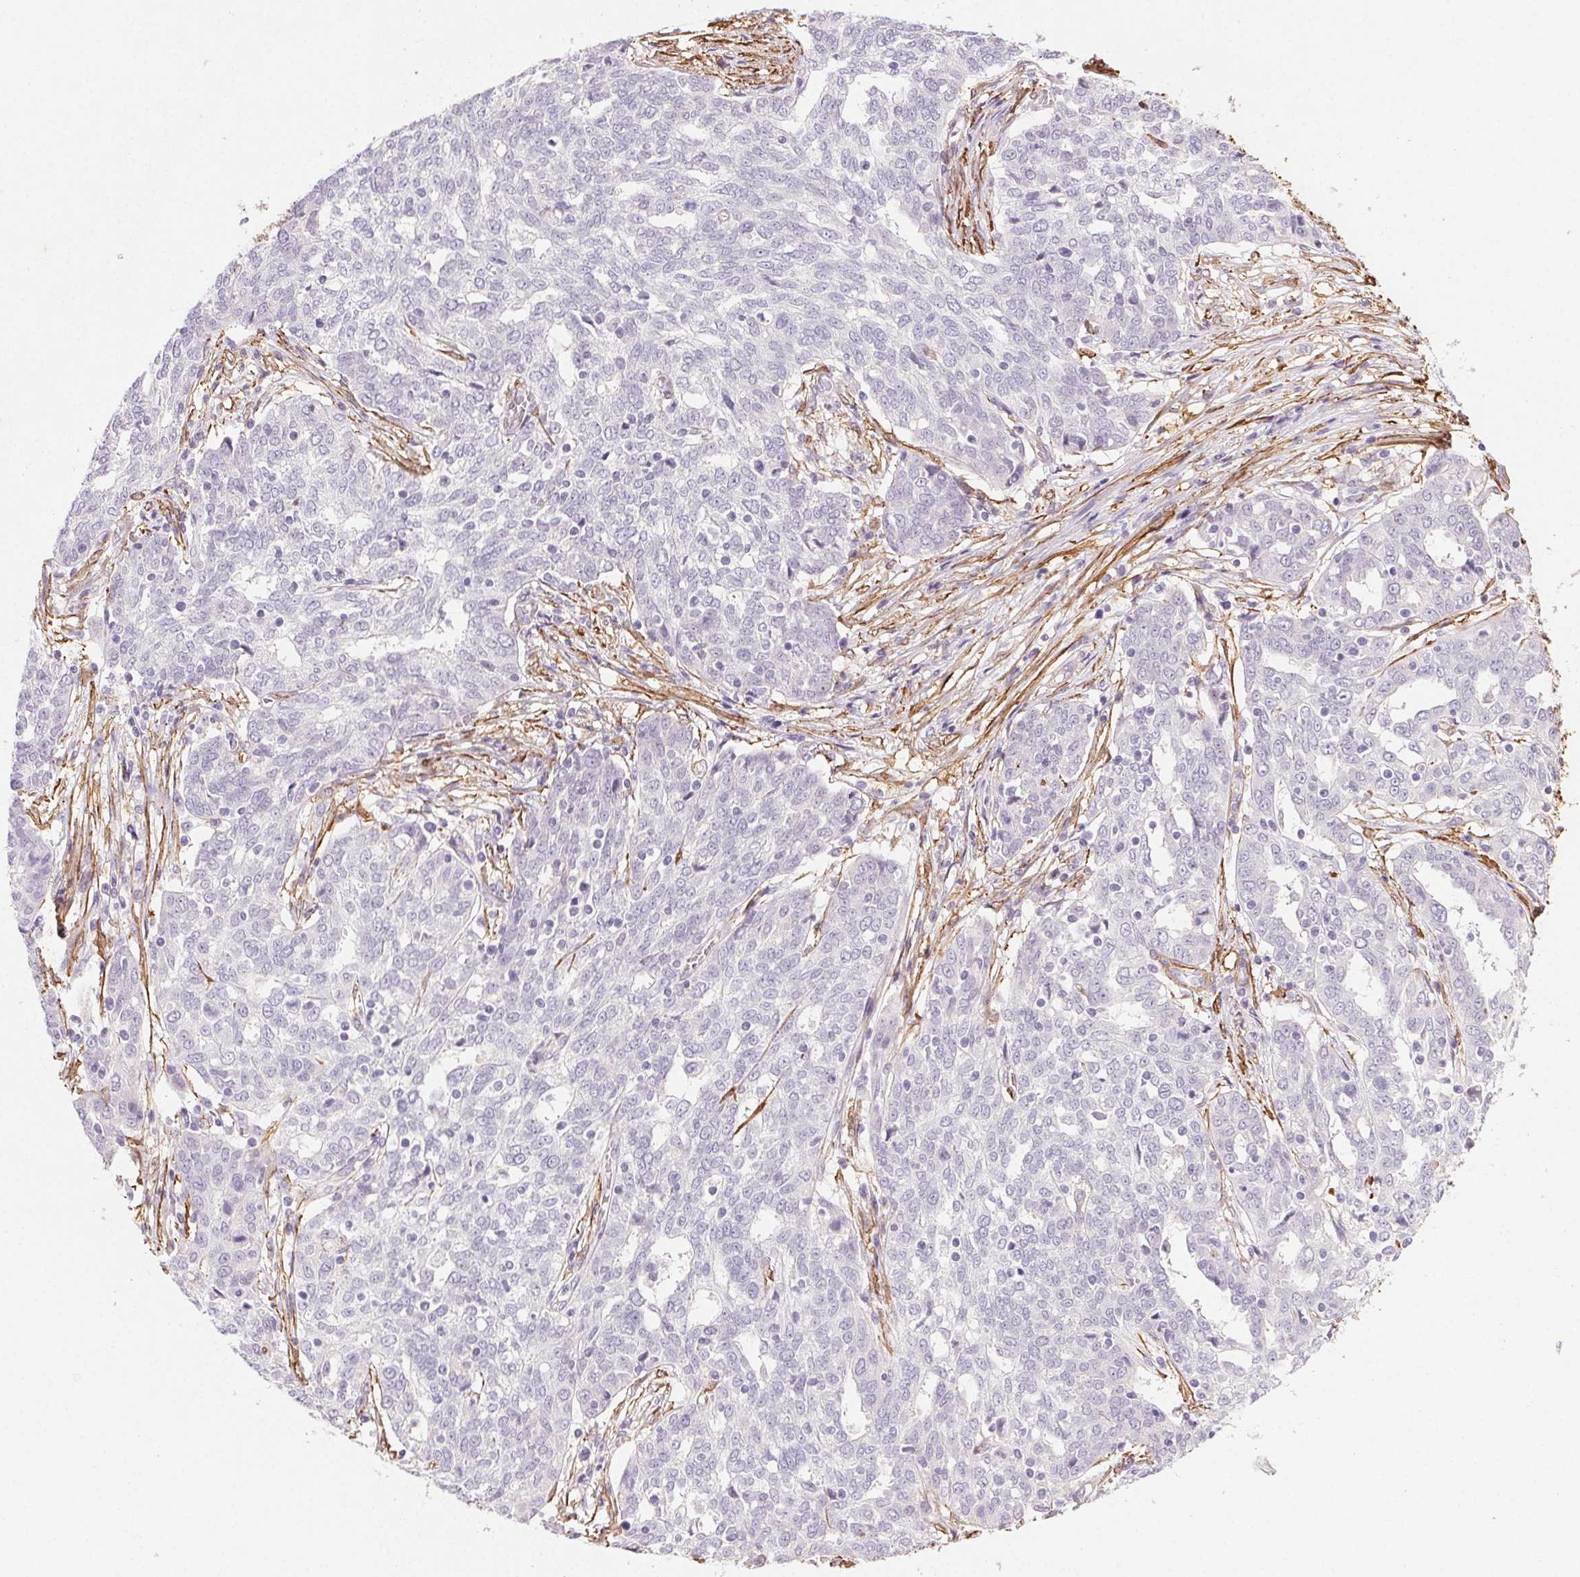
{"staining": {"intensity": "negative", "quantity": "none", "location": "none"}, "tissue": "ovarian cancer", "cell_type": "Tumor cells", "image_type": "cancer", "snomed": [{"axis": "morphology", "description": "Cystadenocarcinoma, serous, NOS"}, {"axis": "topography", "description": "Ovary"}], "caption": "A histopathology image of serous cystadenocarcinoma (ovarian) stained for a protein exhibits no brown staining in tumor cells. (Stains: DAB (3,3'-diaminobenzidine) IHC with hematoxylin counter stain, Microscopy: brightfield microscopy at high magnification).", "gene": "GPX8", "patient": {"sex": "female", "age": 67}}